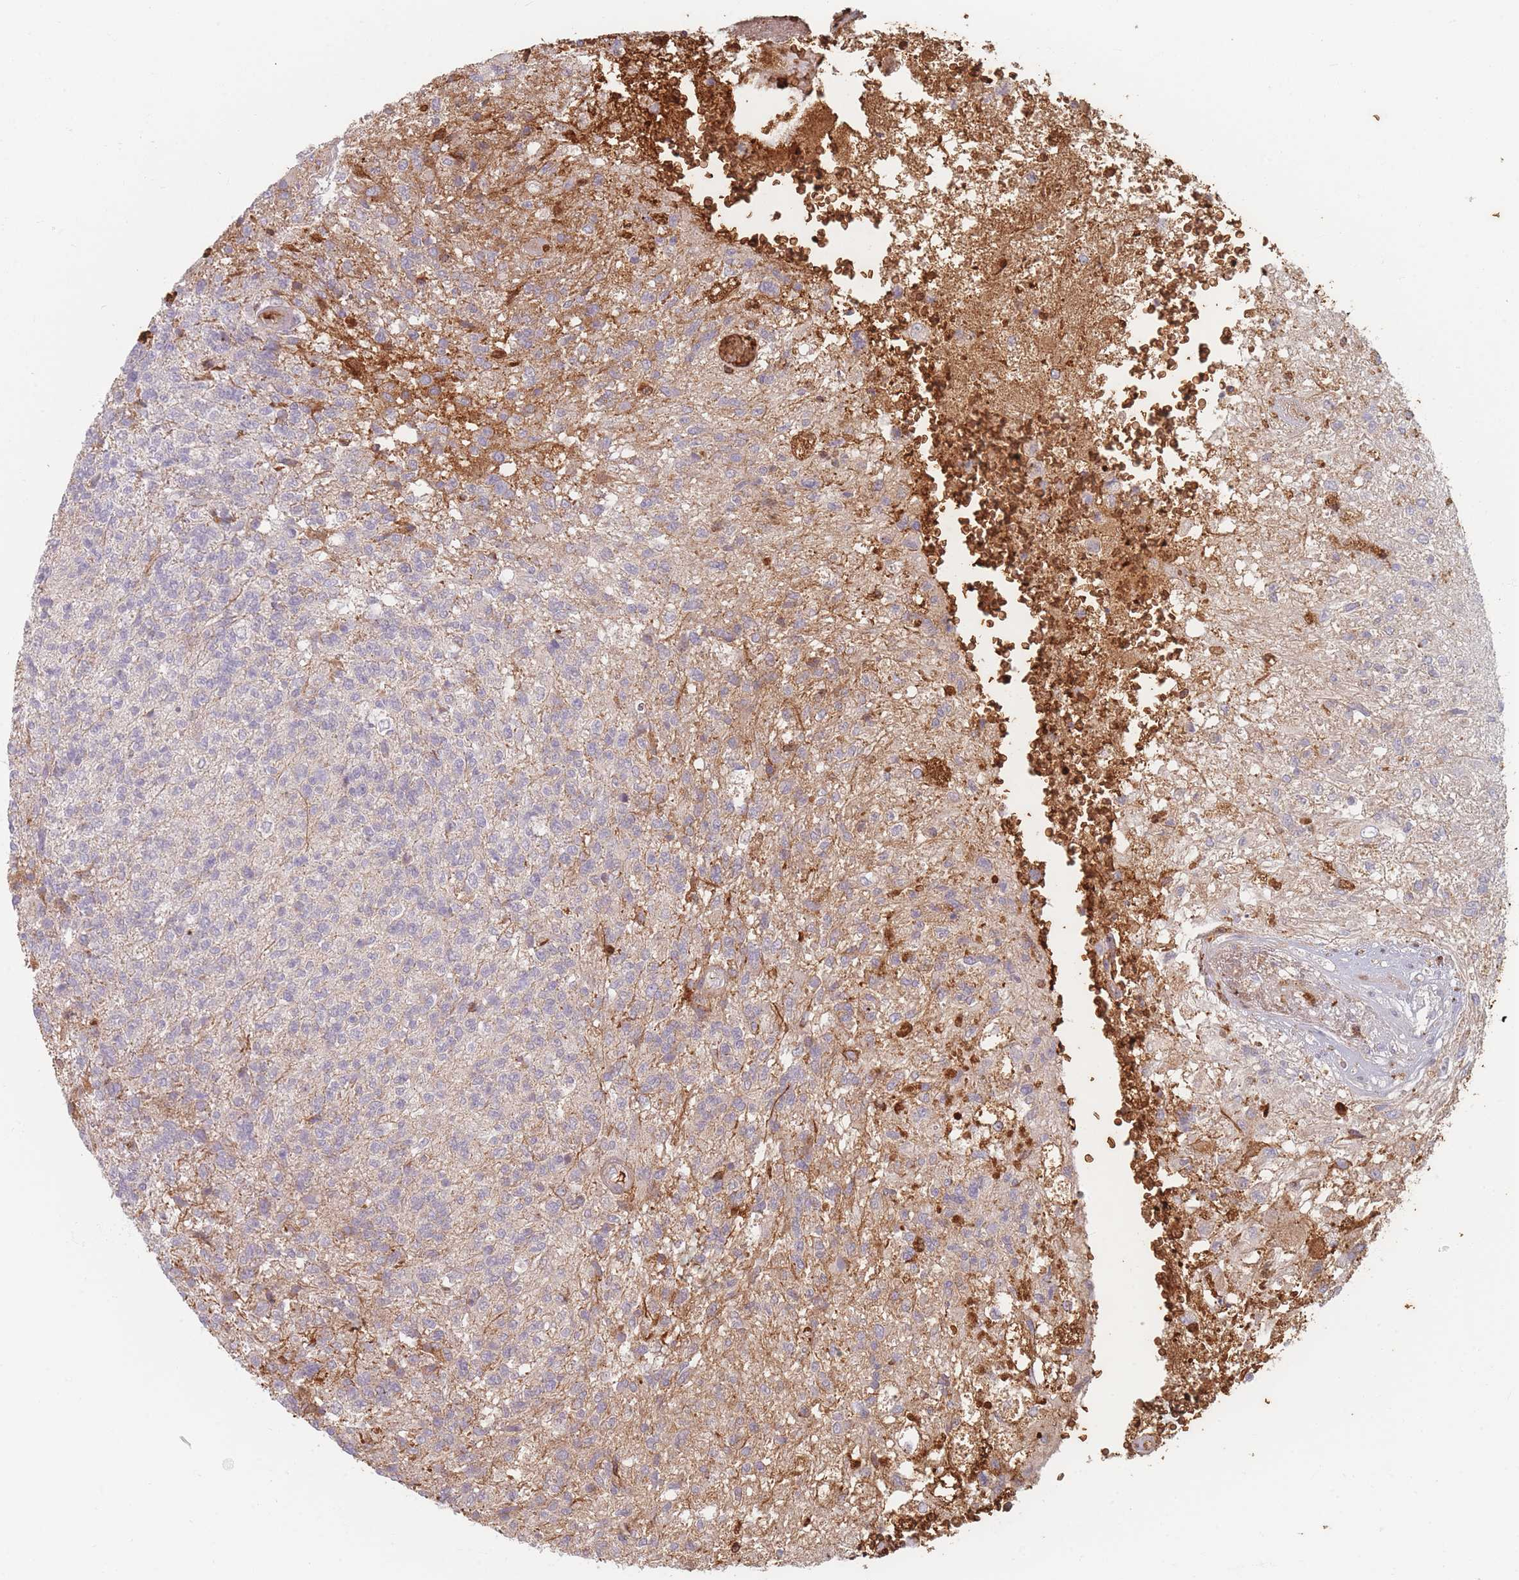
{"staining": {"intensity": "negative", "quantity": "none", "location": "none"}, "tissue": "glioma", "cell_type": "Tumor cells", "image_type": "cancer", "snomed": [{"axis": "morphology", "description": "Glioma, malignant, High grade"}, {"axis": "topography", "description": "Brain"}], "caption": "The micrograph shows no staining of tumor cells in malignant glioma (high-grade).", "gene": "SLC2A6", "patient": {"sex": "male", "age": 56}}